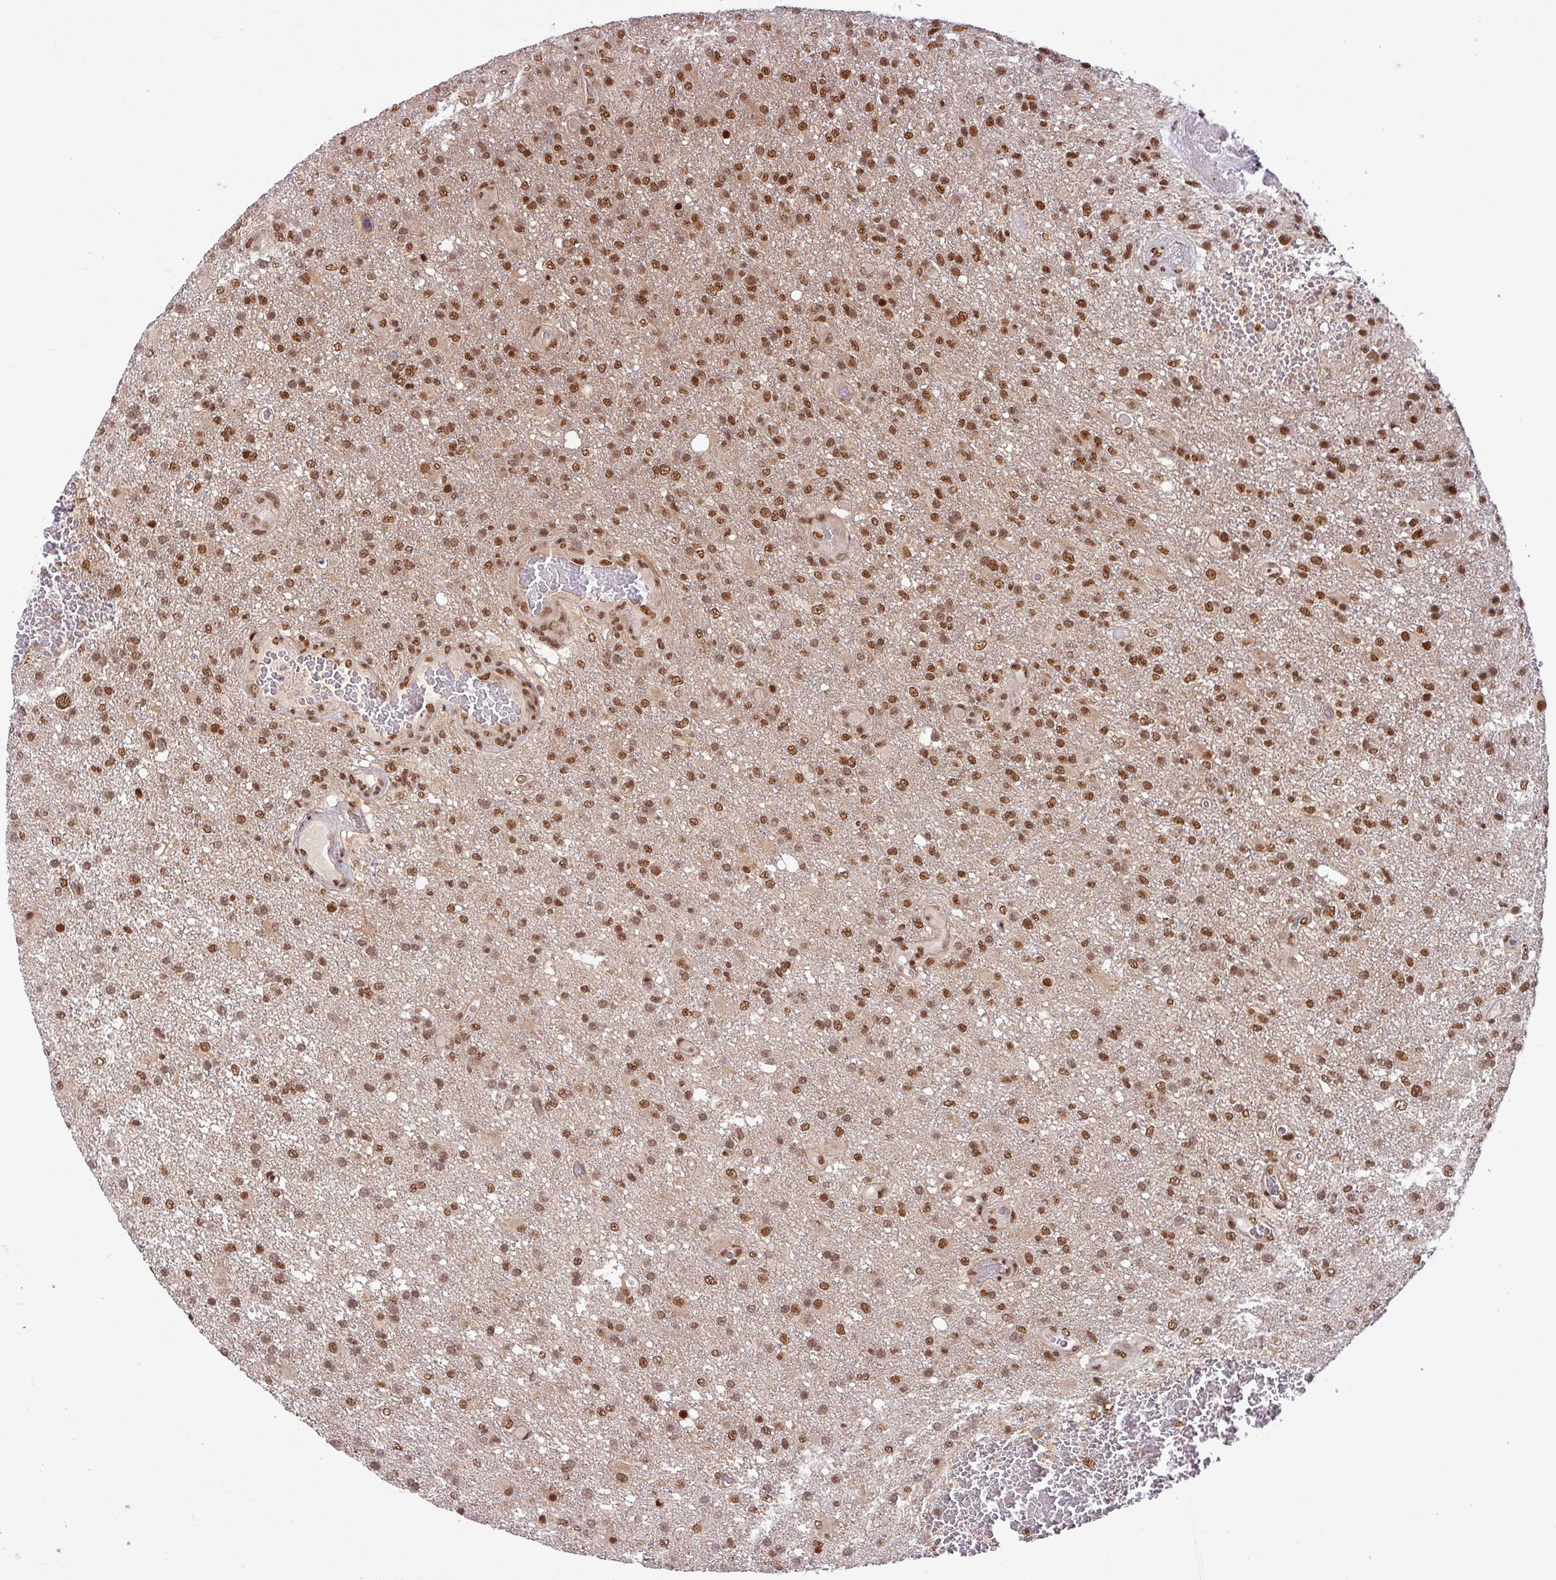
{"staining": {"intensity": "strong", "quantity": ">75%", "location": "nuclear"}, "tissue": "glioma", "cell_type": "Tumor cells", "image_type": "cancer", "snomed": [{"axis": "morphology", "description": "Glioma, malignant, High grade"}, {"axis": "topography", "description": "Brain"}], "caption": "Strong nuclear positivity is present in approximately >75% of tumor cells in glioma.", "gene": "SRSF2", "patient": {"sex": "female", "age": 74}}